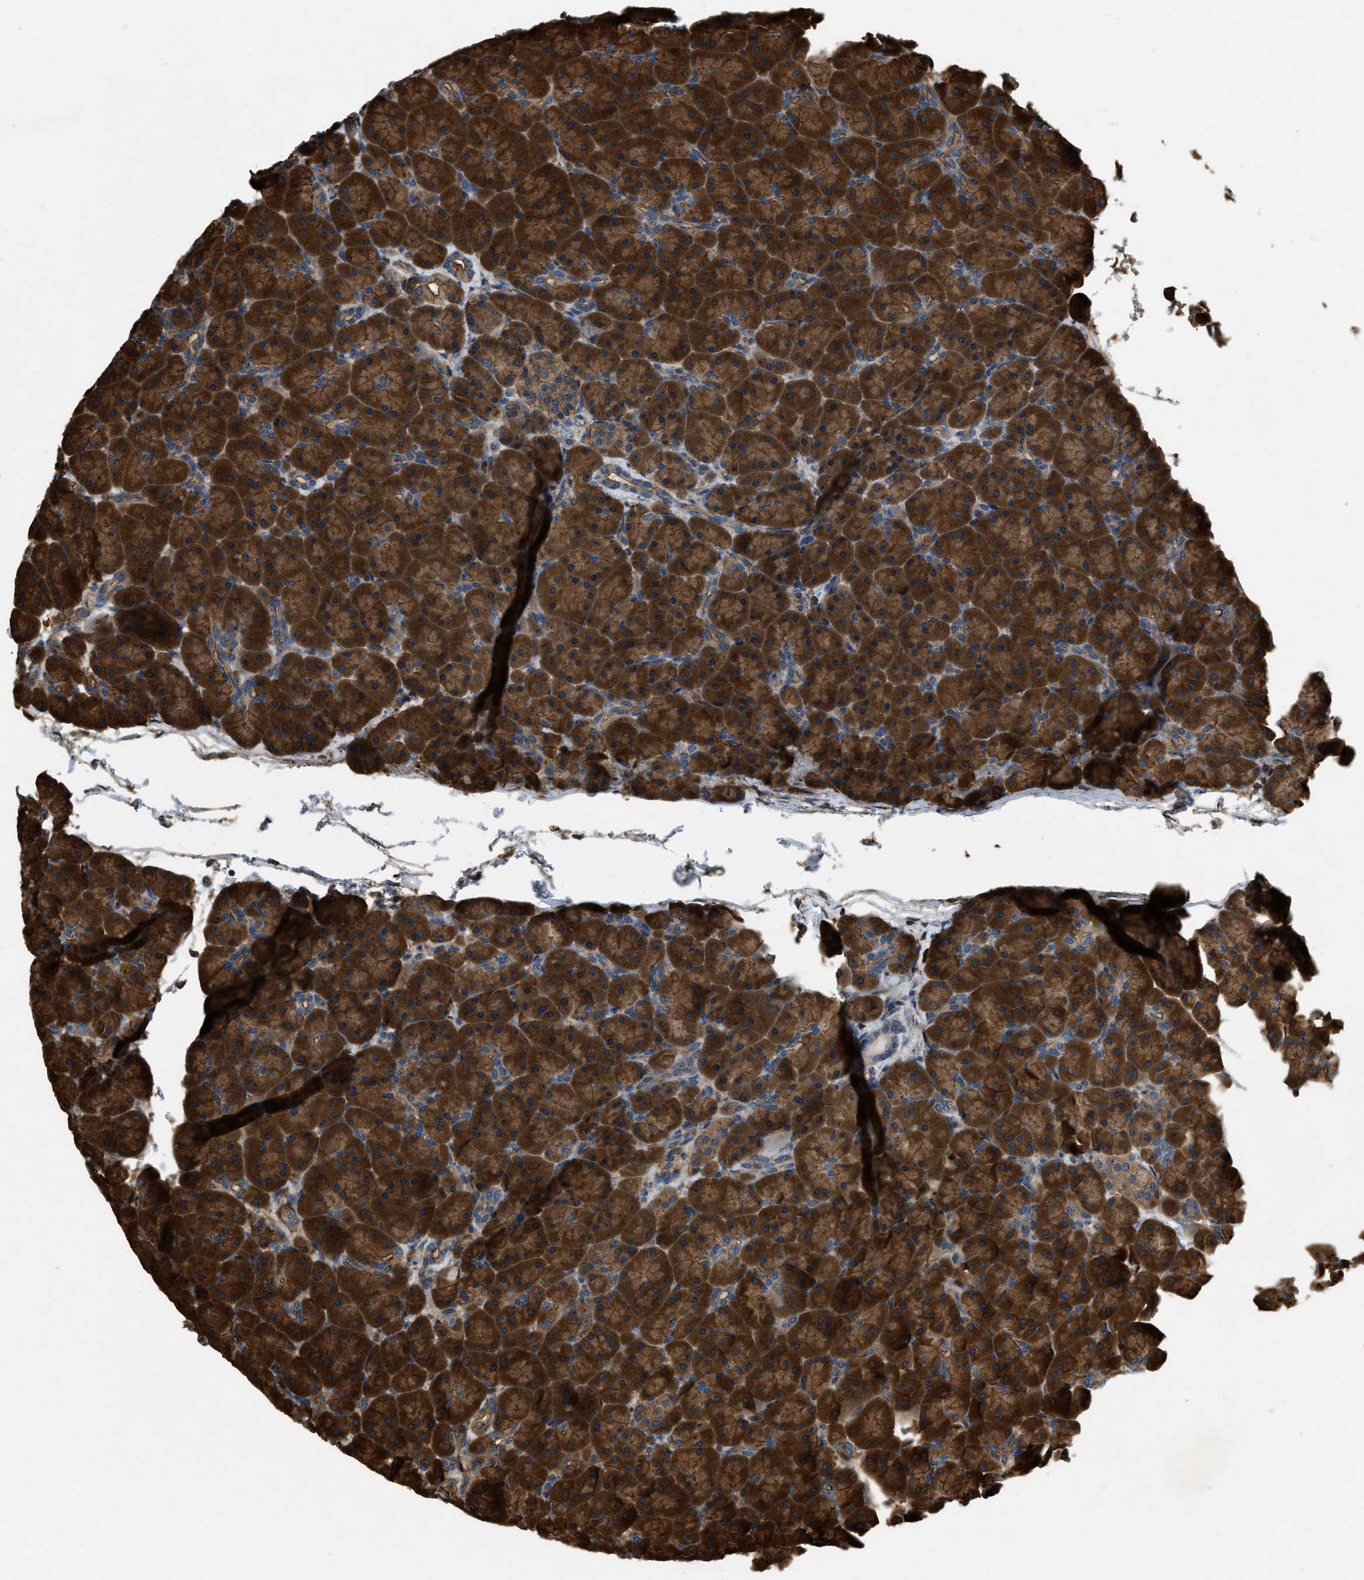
{"staining": {"intensity": "strong", "quantity": ">75%", "location": "cytoplasmic/membranous"}, "tissue": "pancreas", "cell_type": "Exocrine glandular cells", "image_type": "normal", "snomed": [{"axis": "morphology", "description": "Normal tissue, NOS"}, {"axis": "topography", "description": "Pancreas"}], "caption": "This image shows IHC staining of unremarkable pancreas, with high strong cytoplasmic/membranous staining in approximately >75% of exocrine glandular cells.", "gene": "YARS1", "patient": {"sex": "male", "age": 66}}